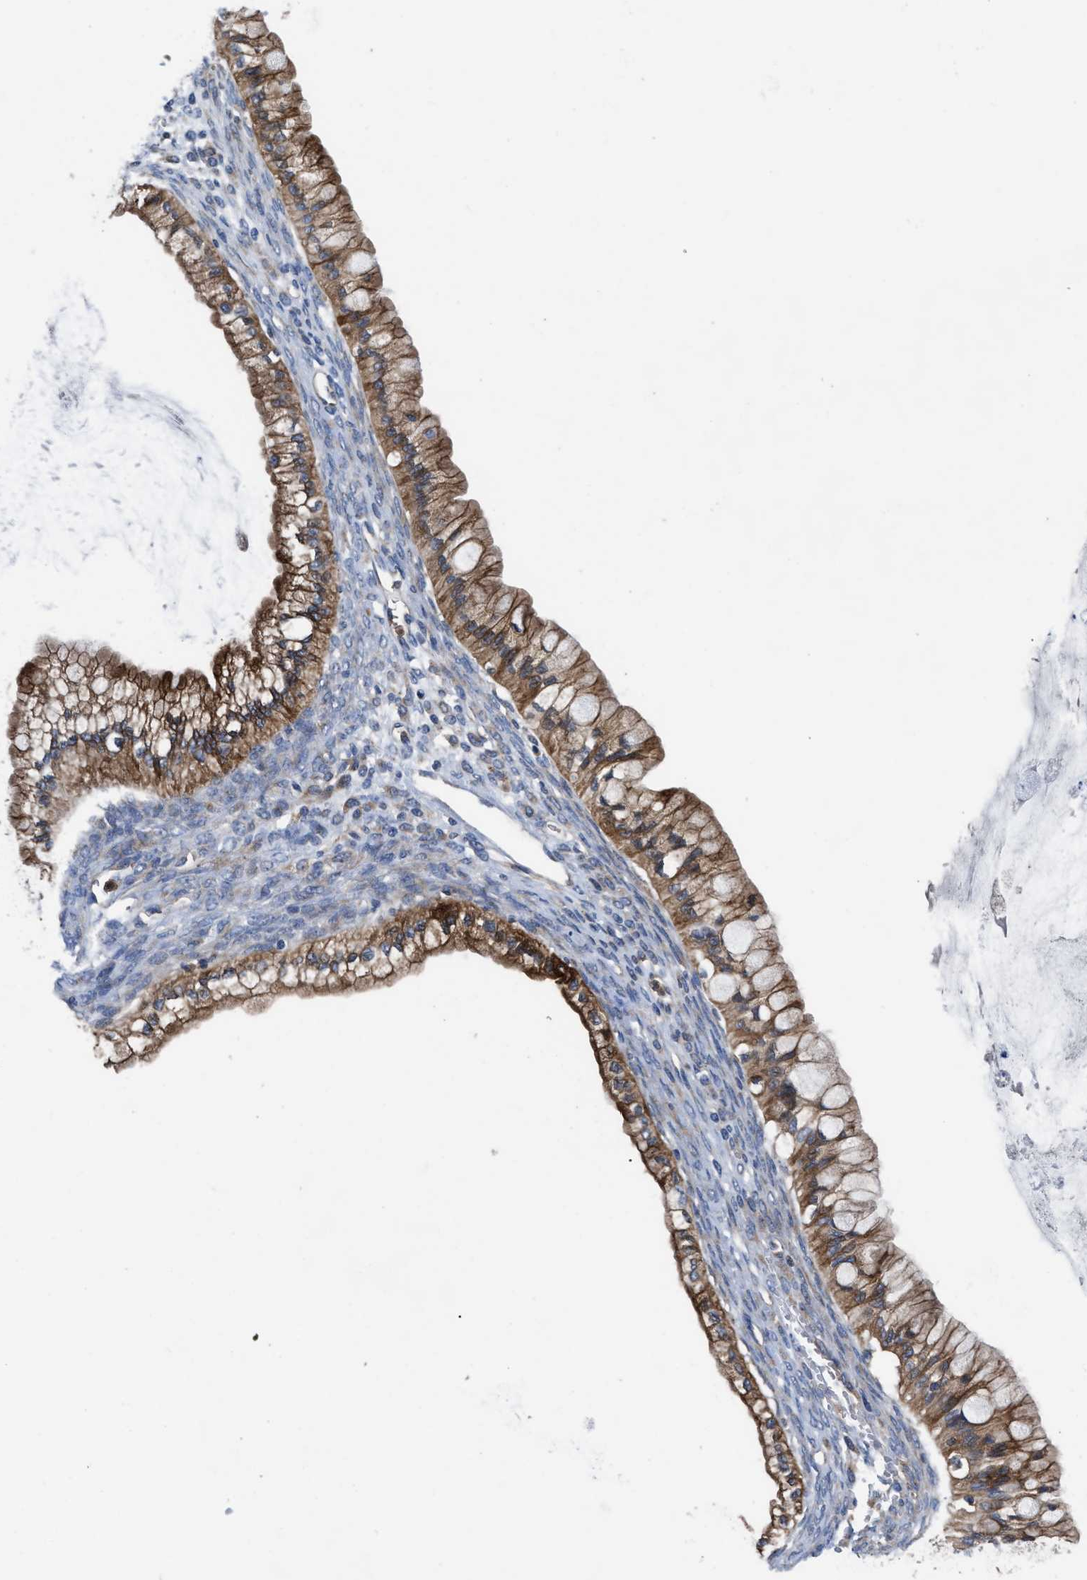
{"staining": {"intensity": "strong", "quantity": ">75%", "location": "cytoplasmic/membranous"}, "tissue": "ovarian cancer", "cell_type": "Tumor cells", "image_type": "cancer", "snomed": [{"axis": "morphology", "description": "Cystadenocarcinoma, mucinous, NOS"}, {"axis": "topography", "description": "Ovary"}], "caption": "Tumor cells show high levels of strong cytoplasmic/membranous staining in approximately >75% of cells in human ovarian cancer.", "gene": "YBEY", "patient": {"sex": "female", "age": 57}}